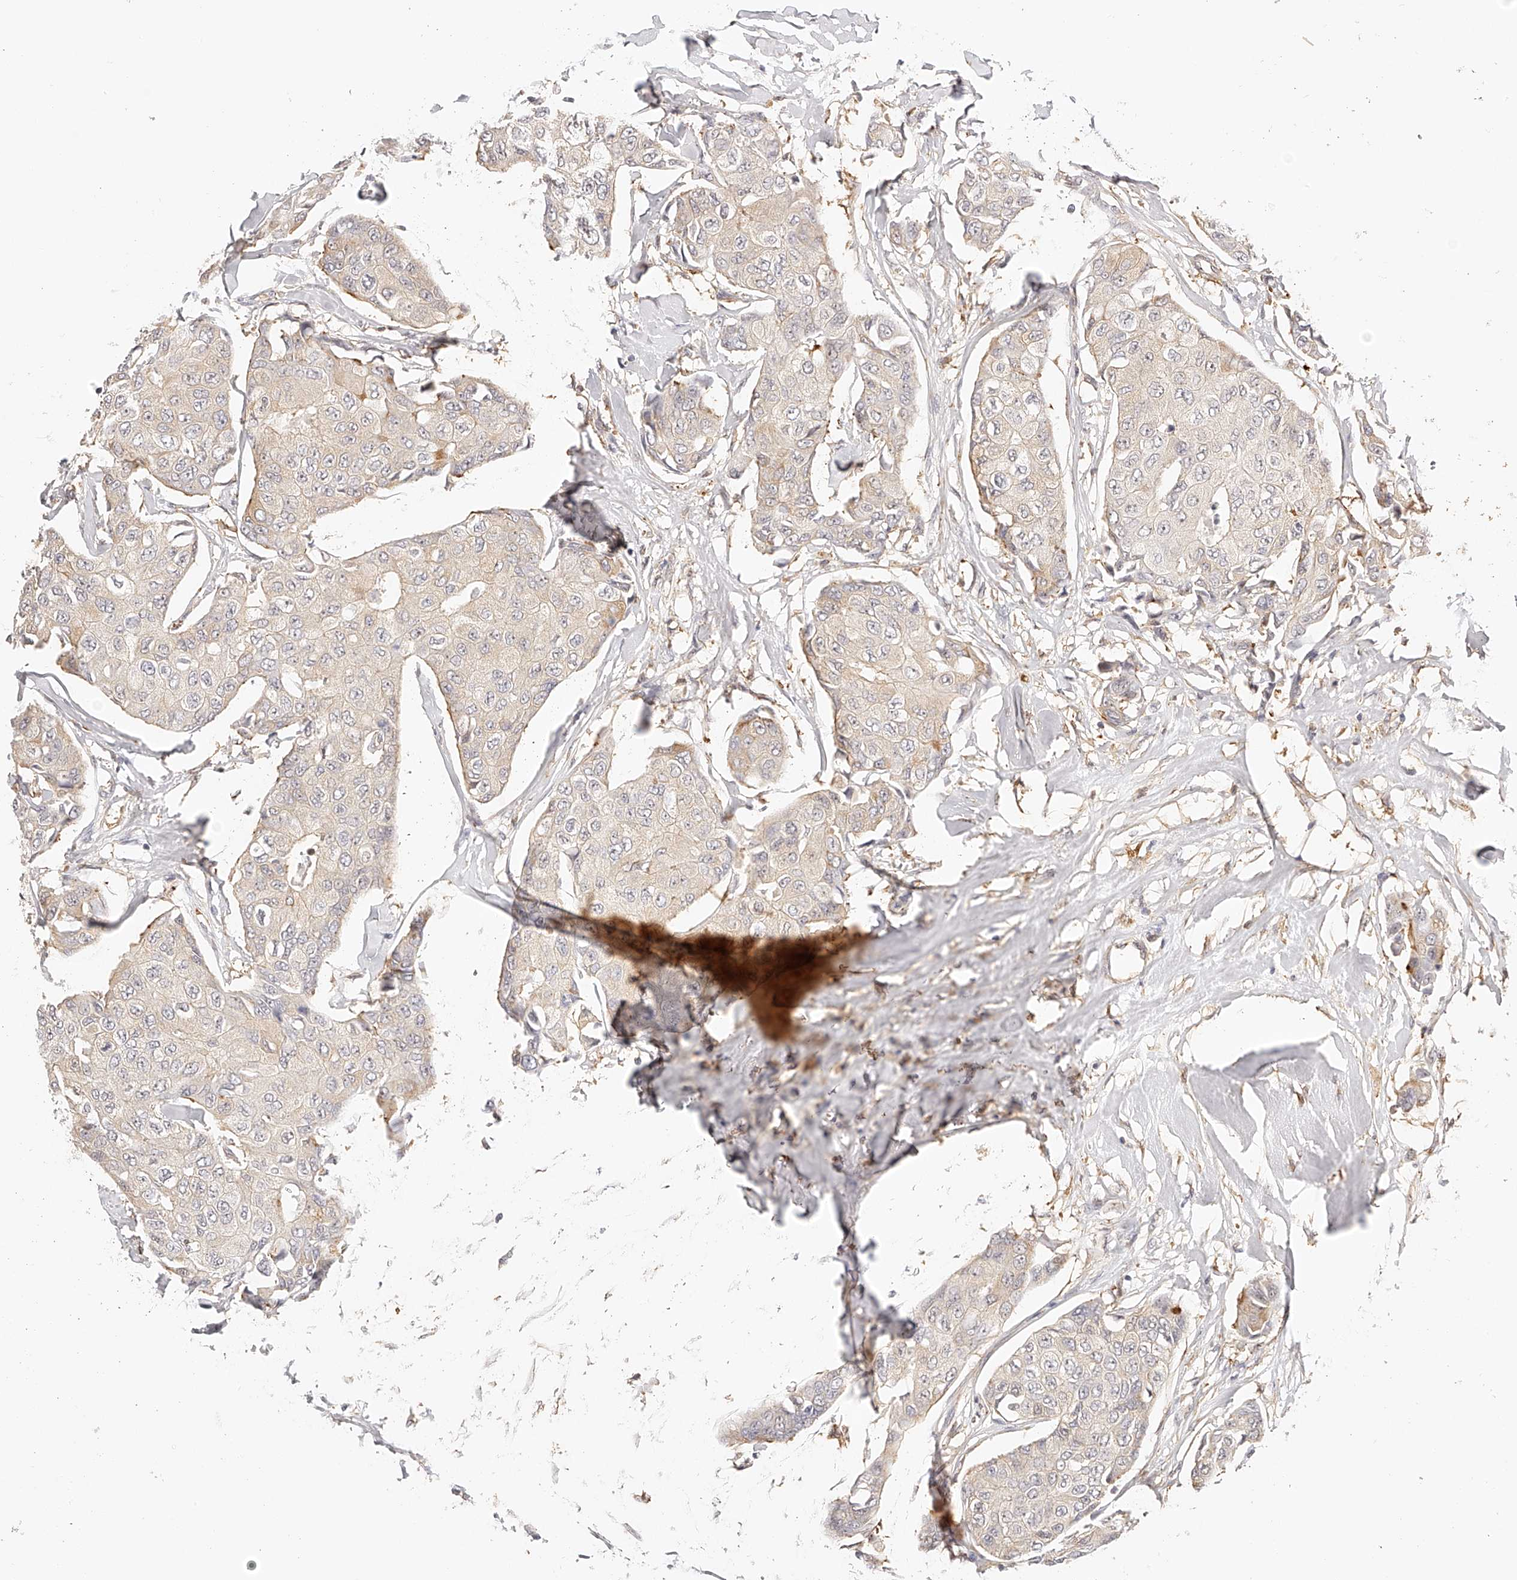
{"staining": {"intensity": "negative", "quantity": "none", "location": "none"}, "tissue": "breast cancer", "cell_type": "Tumor cells", "image_type": "cancer", "snomed": [{"axis": "morphology", "description": "Duct carcinoma"}, {"axis": "topography", "description": "Breast"}], "caption": "DAB (3,3'-diaminobenzidine) immunohistochemical staining of human breast cancer (intraductal carcinoma) displays no significant staining in tumor cells.", "gene": "SYNC", "patient": {"sex": "female", "age": 80}}